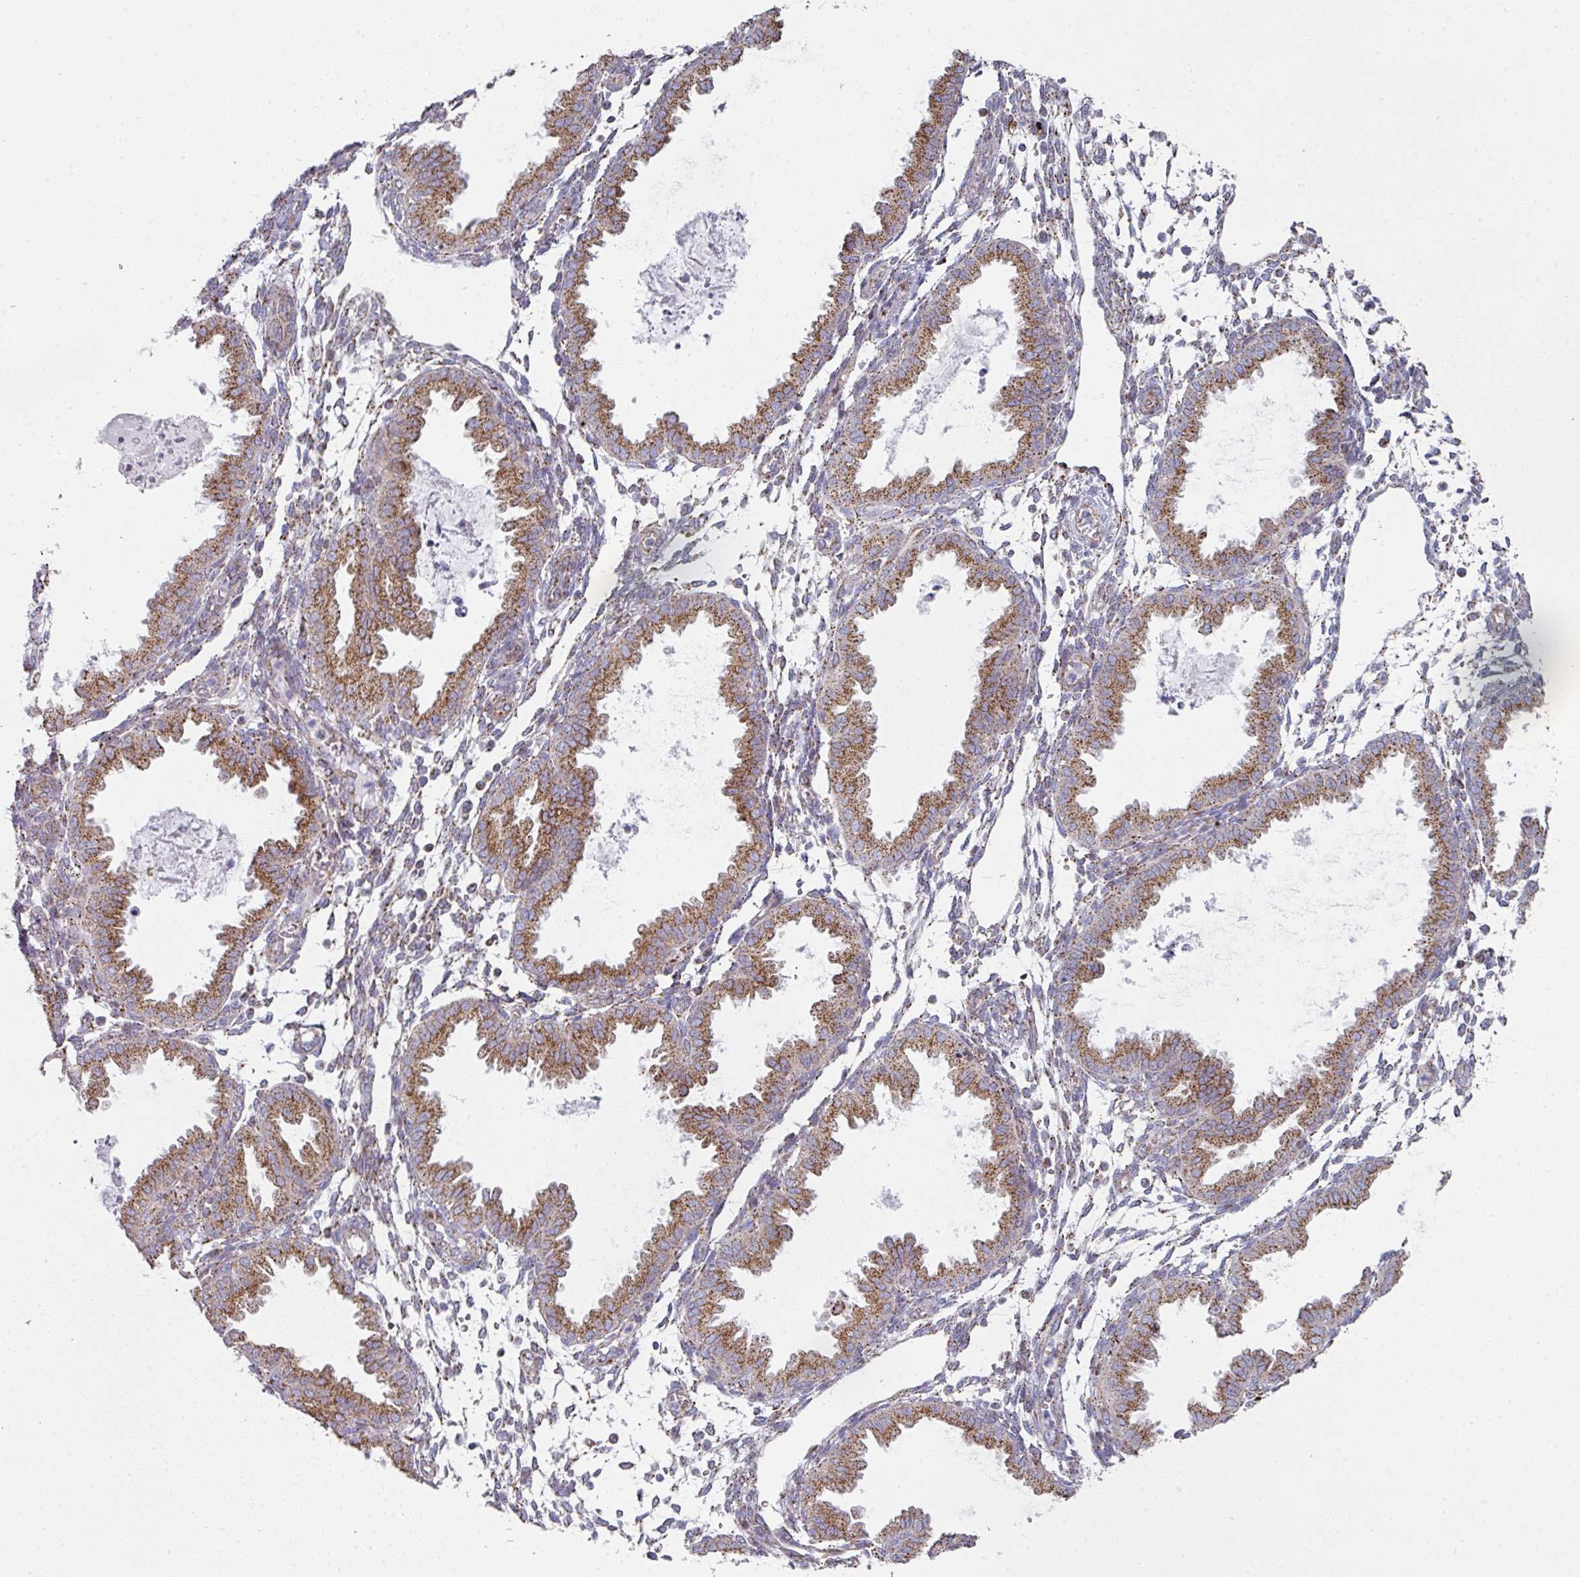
{"staining": {"intensity": "moderate", "quantity": "25%-75%", "location": "cytoplasmic/membranous"}, "tissue": "endometrium", "cell_type": "Cells in endometrial stroma", "image_type": "normal", "snomed": [{"axis": "morphology", "description": "Normal tissue, NOS"}, {"axis": "topography", "description": "Endometrium"}], "caption": "Benign endometrium was stained to show a protein in brown. There is medium levels of moderate cytoplasmic/membranous staining in approximately 25%-75% of cells in endometrial stroma. Using DAB (brown) and hematoxylin (blue) stains, captured at high magnification using brightfield microscopy.", "gene": "CCDC85B", "patient": {"sex": "female", "age": 33}}